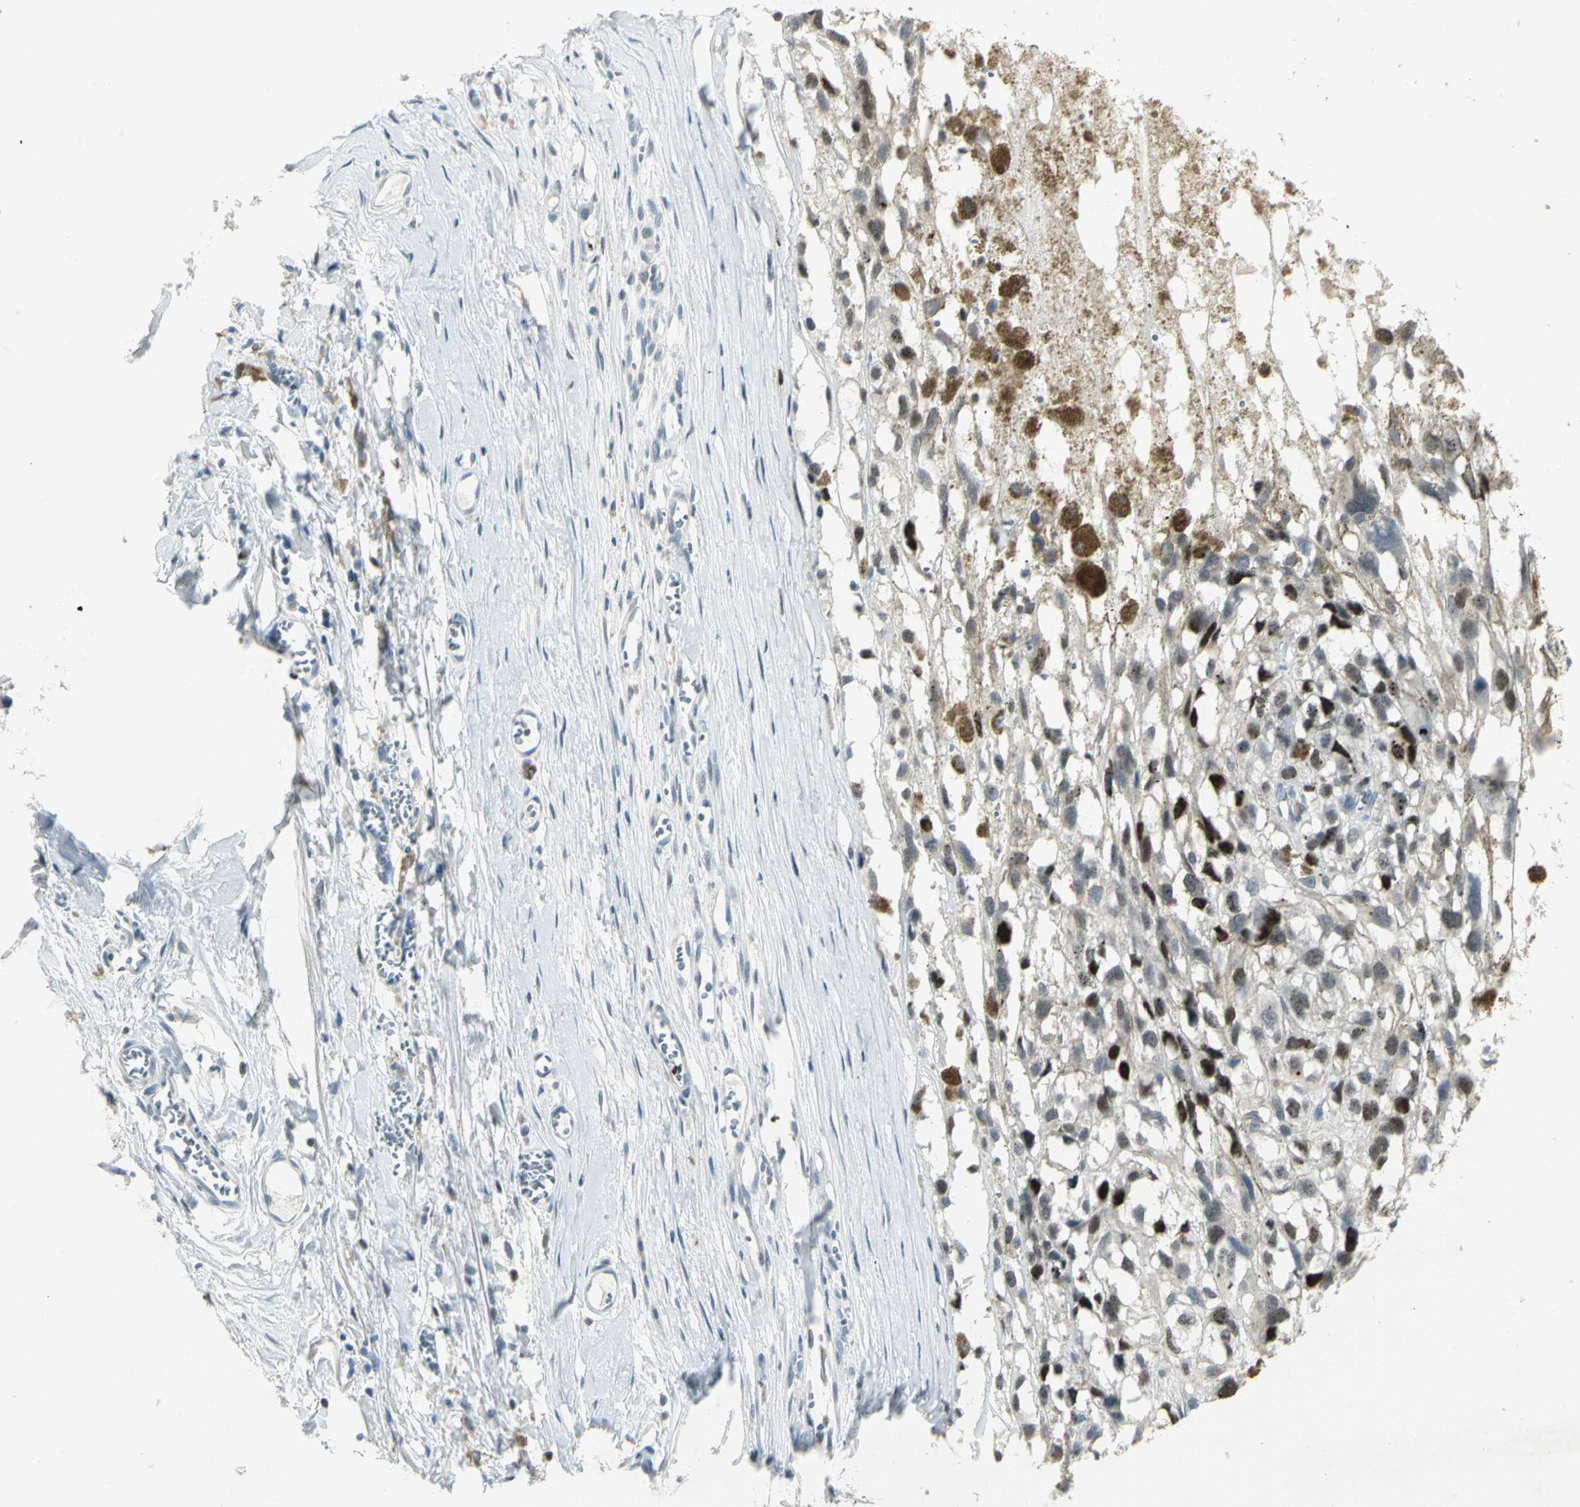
{"staining": {"intensity": "moderate", "quantity": "25%-75%", "location": "nuclear"}, "tissue": "melanoma", "cell_type": "Tumor cells", "image_type": "cancer", "snomed": [{"axis": "morphology", "description": "Malignant melanoma, Metastatic site"}, {"axis": "topography", "description": "Lymph node"}], "caption": "IHC of melanoma displays medium levels of moderate nuclear staining in about 25%-75% of tumor cells.", "gene": "BCL6", "patient": {"sex": "male", "age": 59}}